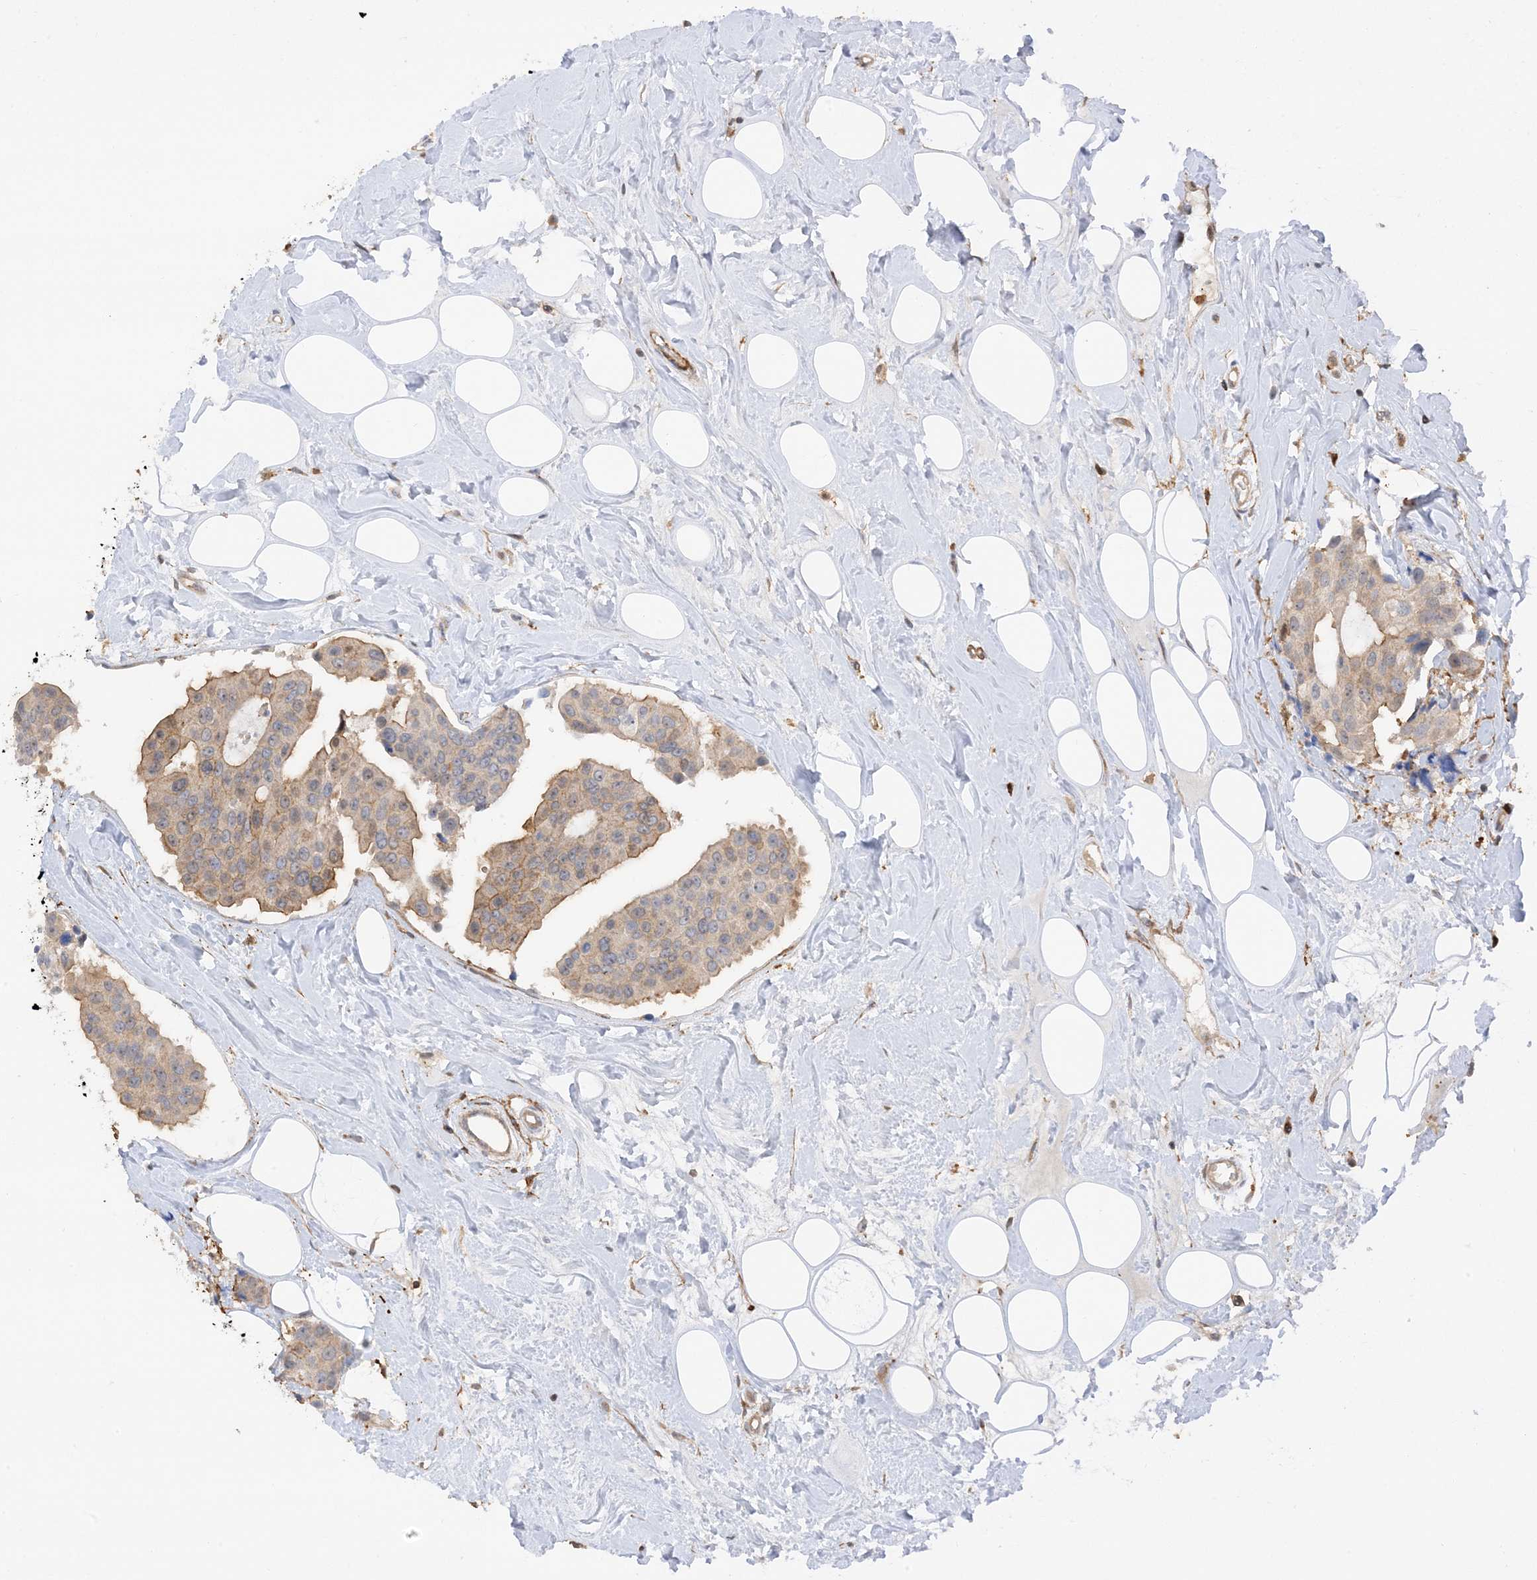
{"staining": {"intensity": "weak", "quantity": ">75%", "location": "cytoplasmic/membranous"}, "tissue": "breast cancer", "cell_type": "Tumor cells", "image_type": "cancer", "snomed": [{"axis": "morphology", "description": "Normal tissue, NOS"}, {"axis": "morphology", "description": "Duct carcinoma"}, {"axis": "topography", "description": "Breast"}], "caption": "Breast cancer (intraductal carcinoma) was stained to show a protein in brown. There is low levels of weak cytoplasmic/membranous expression in approximately >75% of tumor cells.", "gene": "PHACTR2", "patient": {"sex": "female", "age": 39}}